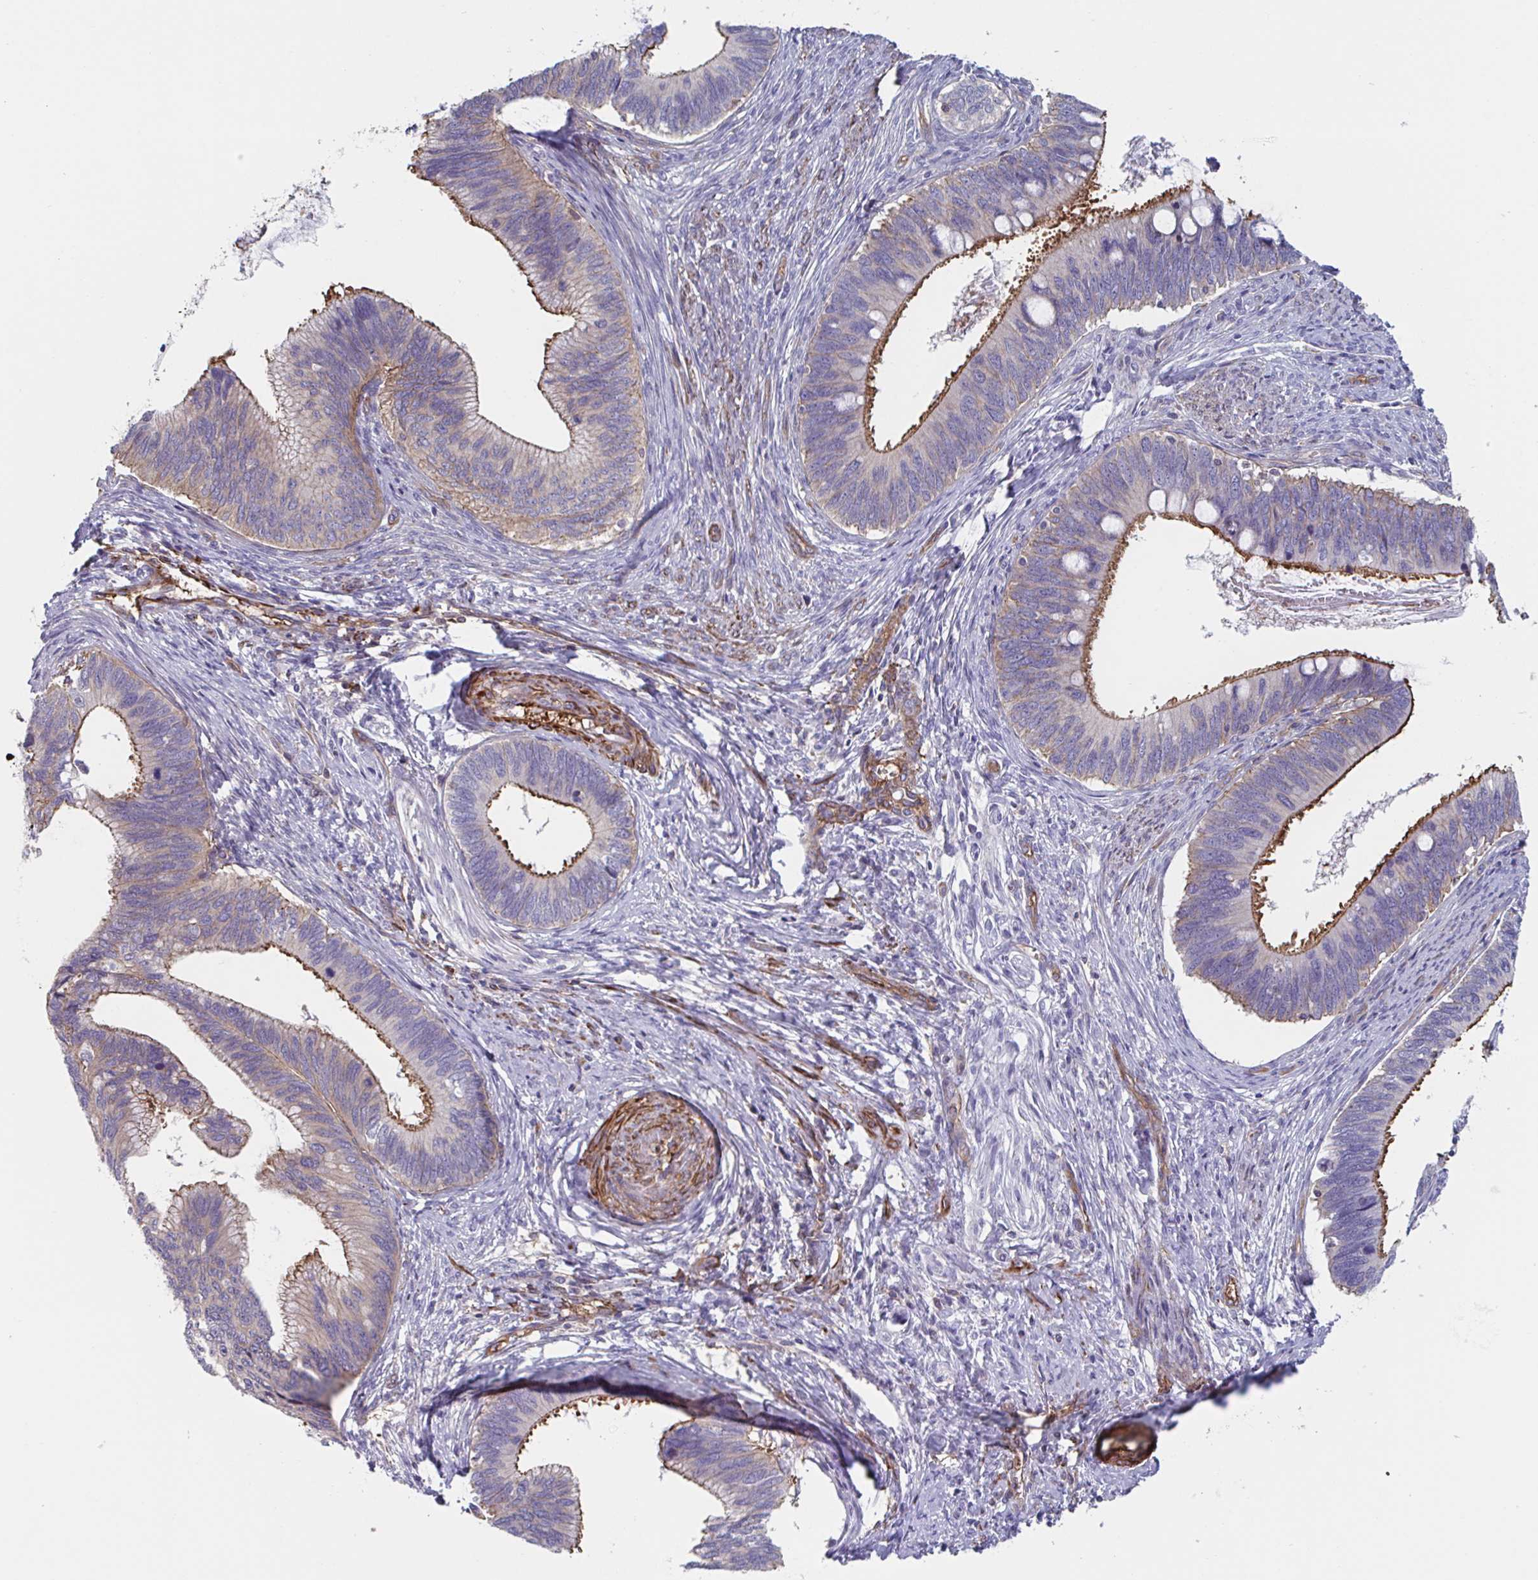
{"staining": {"intensity": "strong", "quantity": "<25%", "location": "cytoplasmic/membranous"}, "tissue": "cervical cancer", "cell_type": "Tumor cells", "image_type": "cancer", "snomed": [{"axis": "morphology", "description": "Adenocarcinoma, NOS"}, {"axis": "topography", "description": "Cervix"}], "caption": "Immunohistochemistry histopathology image of neoplastic tissue: cervical adenocarcinoma stained using immunohistochemistry (IHC) displays medium levels of strong protein expression localized specifically in the cytoplasmic/membranous of tumor cells, appearing as a cytoplasmic/membranous brown color.", "gene": "SHISA7", "patient": {"sex": "female", "age": 42}}